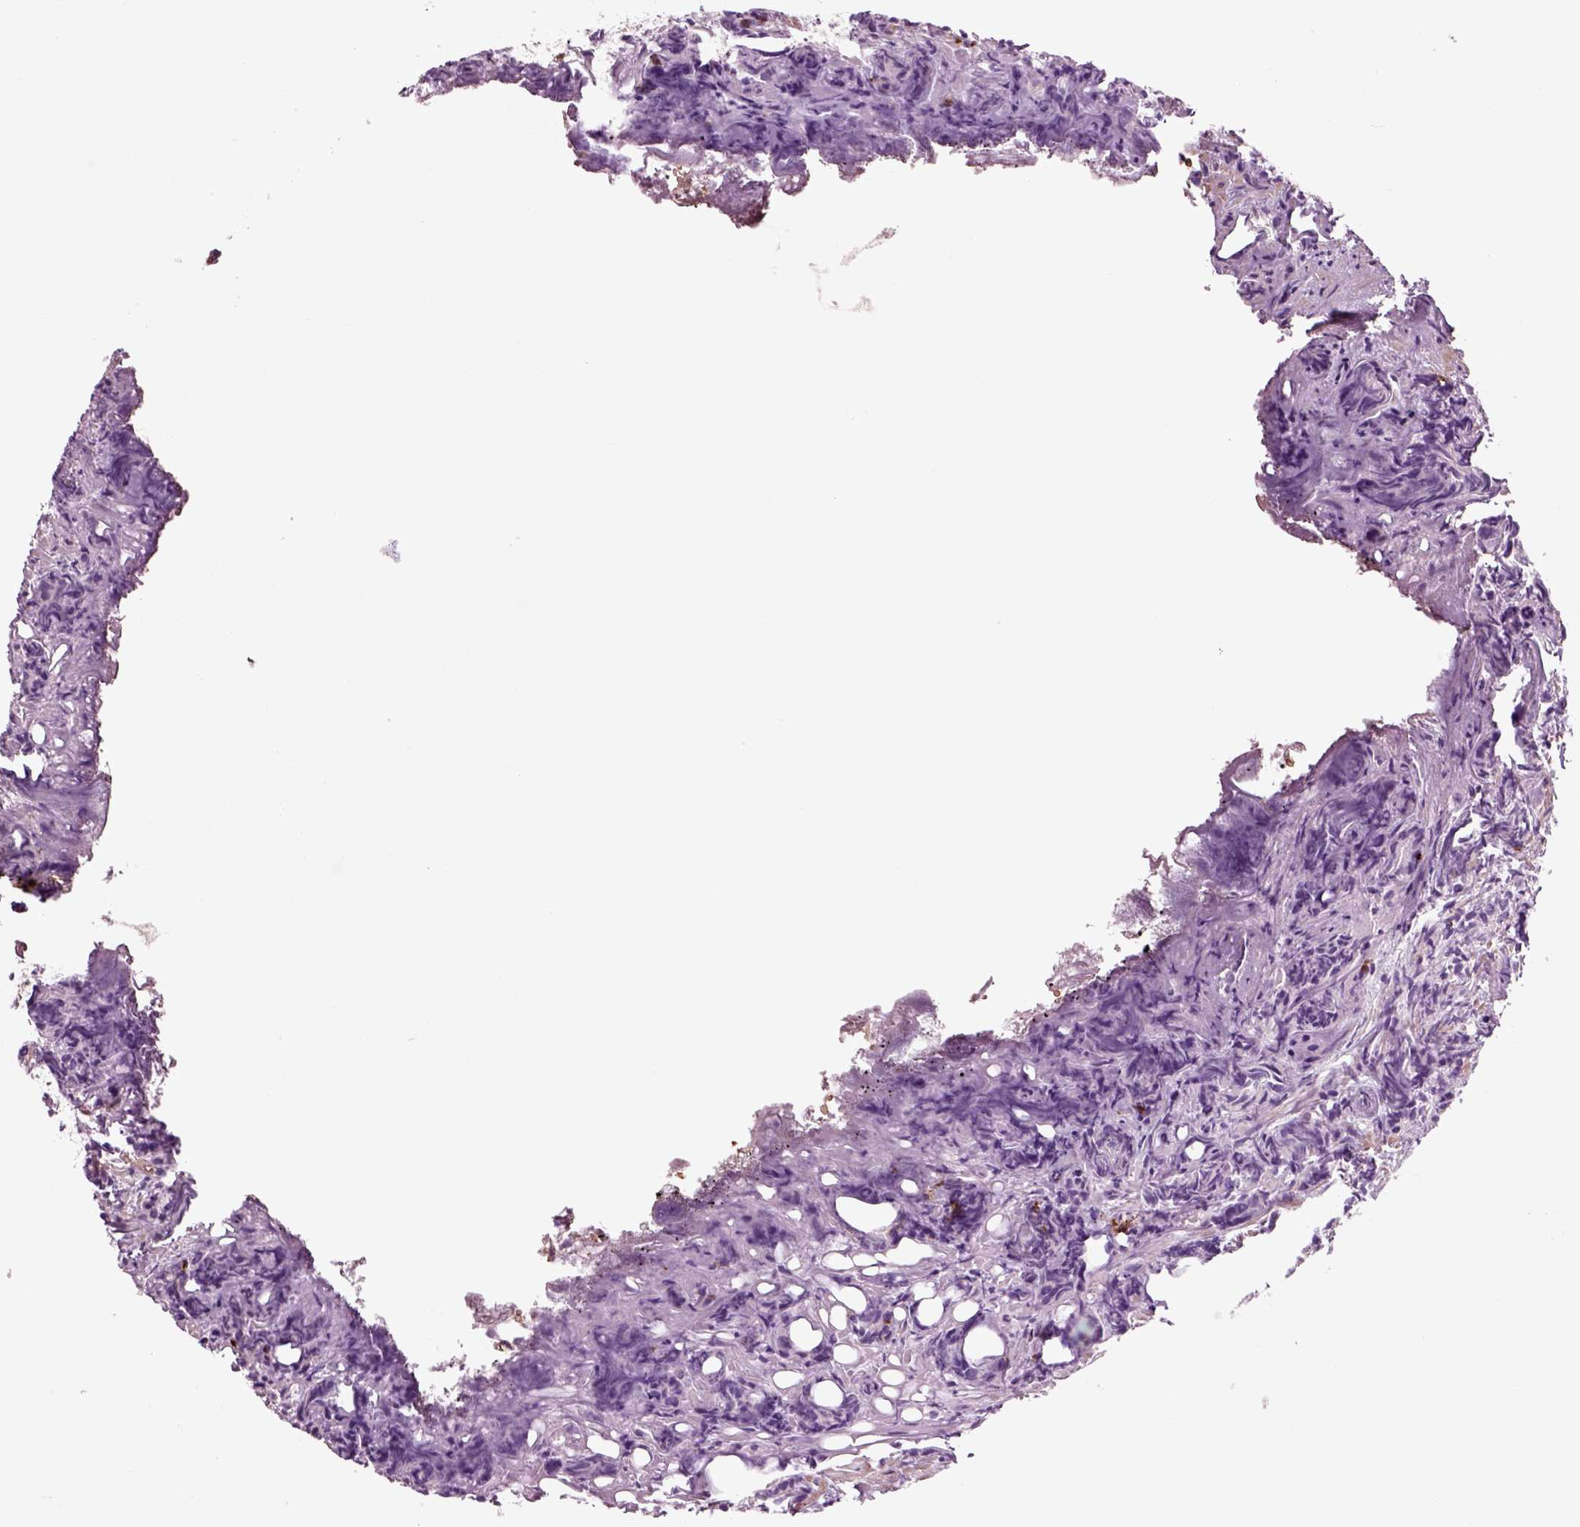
{"staining": {"intensity": "negative", "quantity": "none", "location": "none"}, "tissue": "prostate cancer", "cell_type": "Tumor cells", "image_type": "cancer", "snomed": [{"axis": "morphology", "description": "Adenocarcinoma, High grade"}, {"axis": "topography", "description": "Prostate"}], "caption": "This is a photomicrograph of immunohistochemistry staining of high-grade adenocarcinoma (prostate), which shows no positivity in tumor cells.", "gene": "CHGB", "patient": {"sex": "male", "age": 84}}